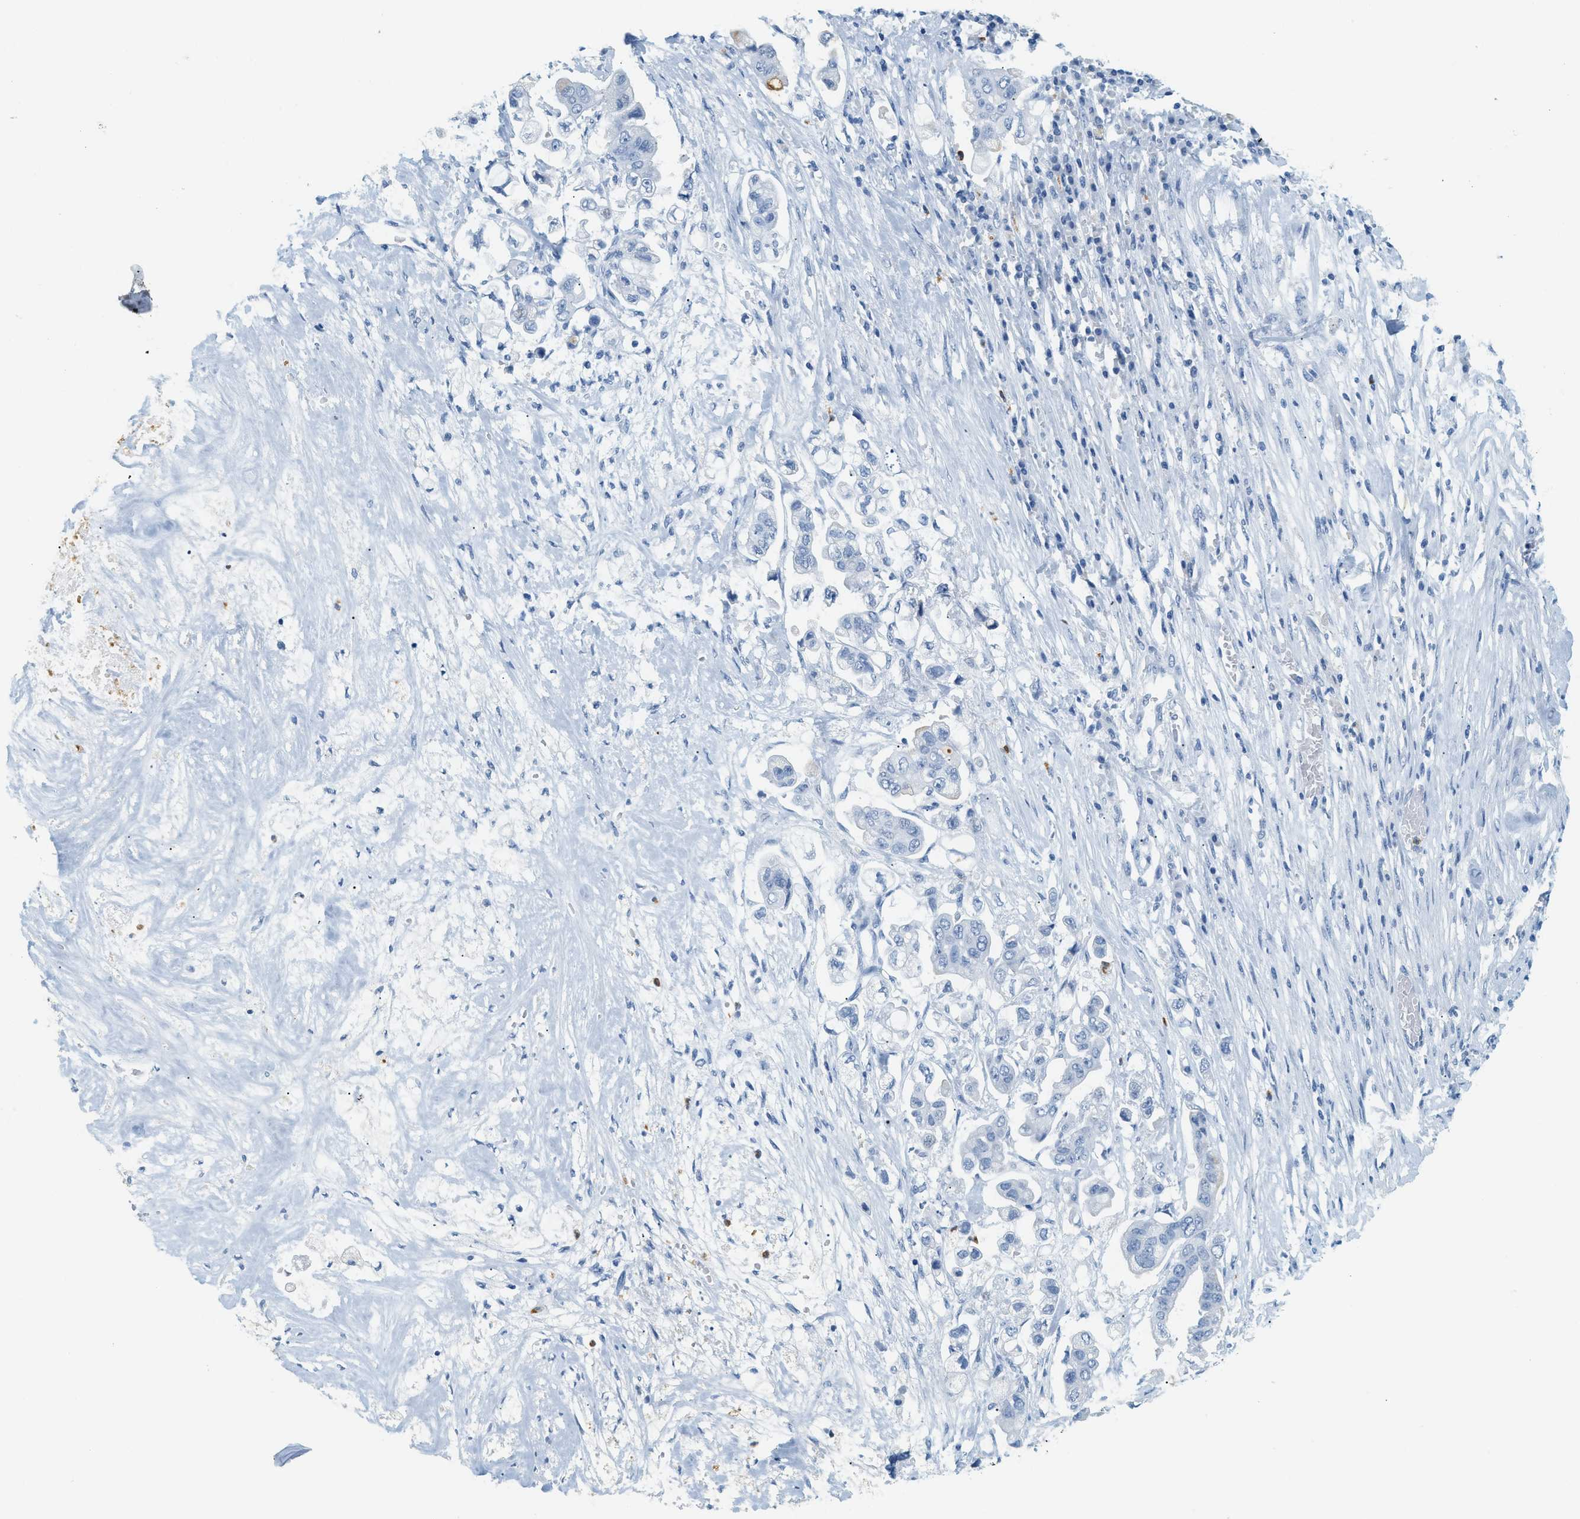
{"staining": {"intensity": "negative", "quantity": "none", "location": "none"}, "tissue": "stomach cancer", "cell_type": "Tumor cells", "image_type": "cancer", "snomed": [{"axis": "morphology", "description": "Adenocarcinoma, NOS"}, {"axis": "topography", "description": "Stomach"}], "caption": "An immunohistochemistry (IHC) histopathology image of adenocarcinoma (stomach) is shown. There is no staining in tumor cells of adenocarcinoma (stomach).", "gene": "LCN2", "patient": {"sex": "male", "age": 62}}